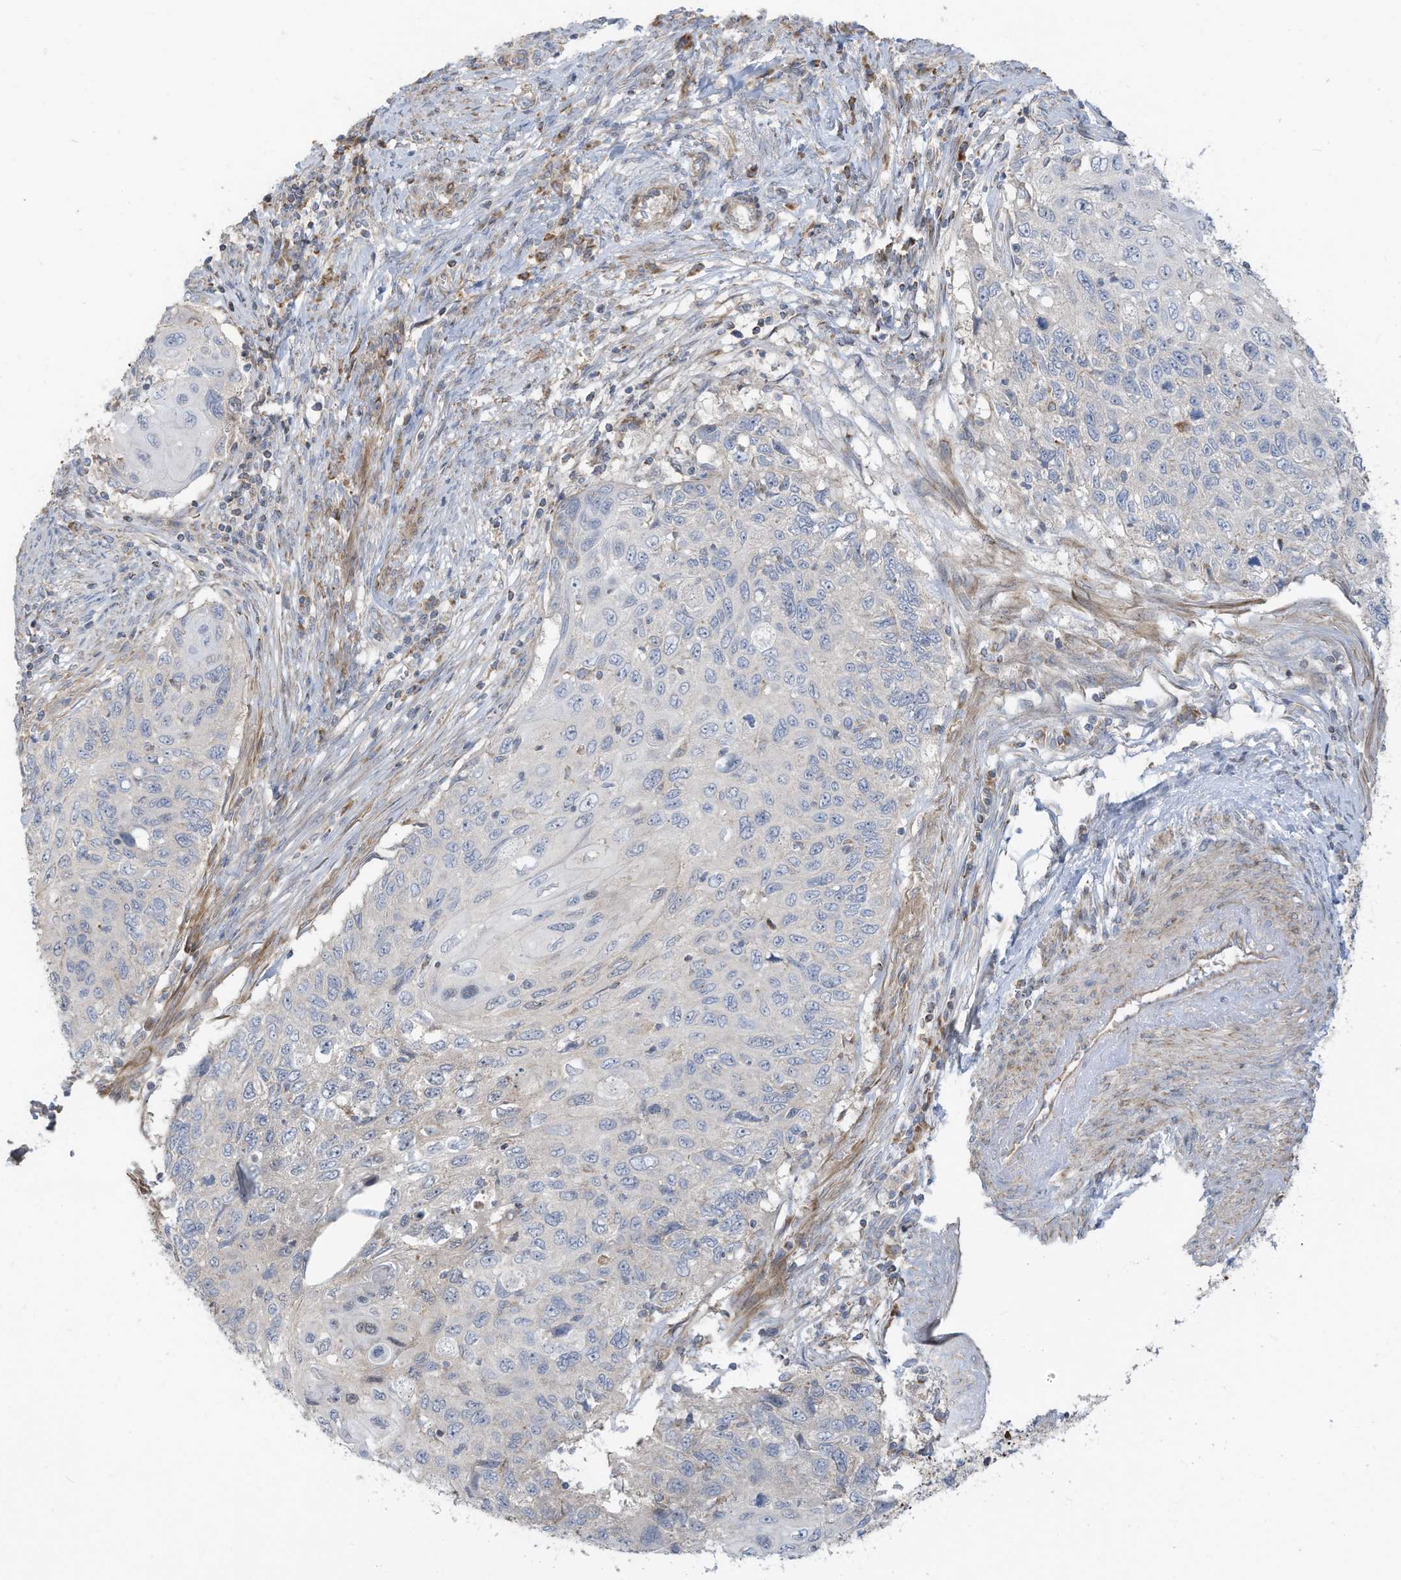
{"staining": {"intensity": "negative", "quantity": "none", "location": "none"}, "tissue": "cervical cancer", "cell_type": "Tumor cells", "image_type": "cancer", "snomed": [{"axis": "morphology", "description": "Squamous cell carcinoma, NOS"}, {"axis": "topography", "description": "Cervix"}], "caption": "DAB (3,3'-diaminobenzidine) immunohistochemical staining of human cervical cancer displays no significant staining in tumor cells.", "gene": "GTPBP2", "patient": {"sex": "female", "age": 70}}